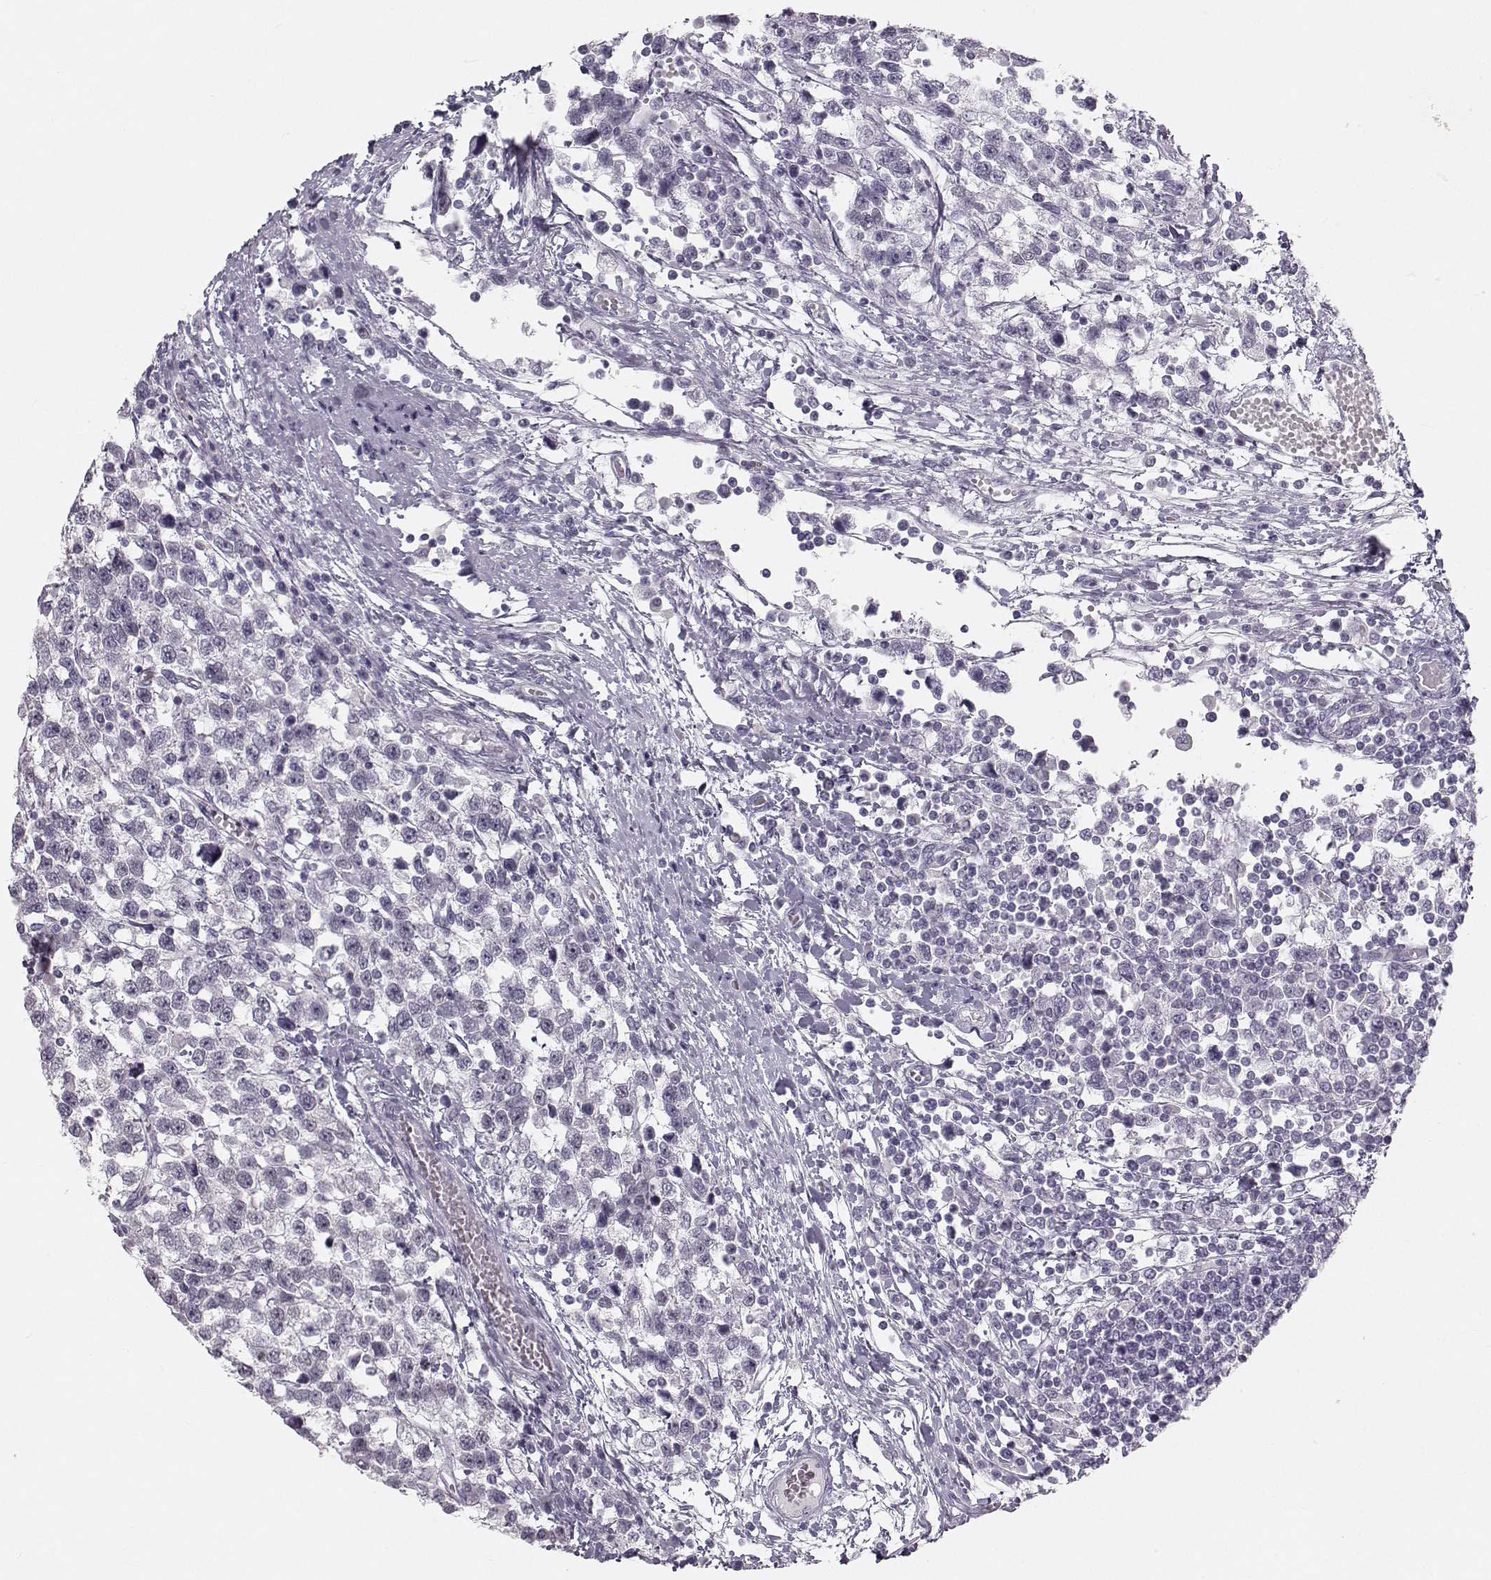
{"staining": {"intensity": "negative", "quantity": "none", "location": "none"}, "tissue": "testis cancer", "cell_type": "Tumor cells", "image_type": "cancer", "snomed": [{"axis": "morphology", "description": "Seminoma, NOS"}, {"axis": "topography", "description": "Testis"}], "caption": "Tumor cells are negative for brown protein staining in seminoma (testis). (DAB (3,3'-diaminobenzidine) IHC with hematoxylin counter stain).", "gene": "OIP5", "patient": {"sex": "male", "age": 34}}